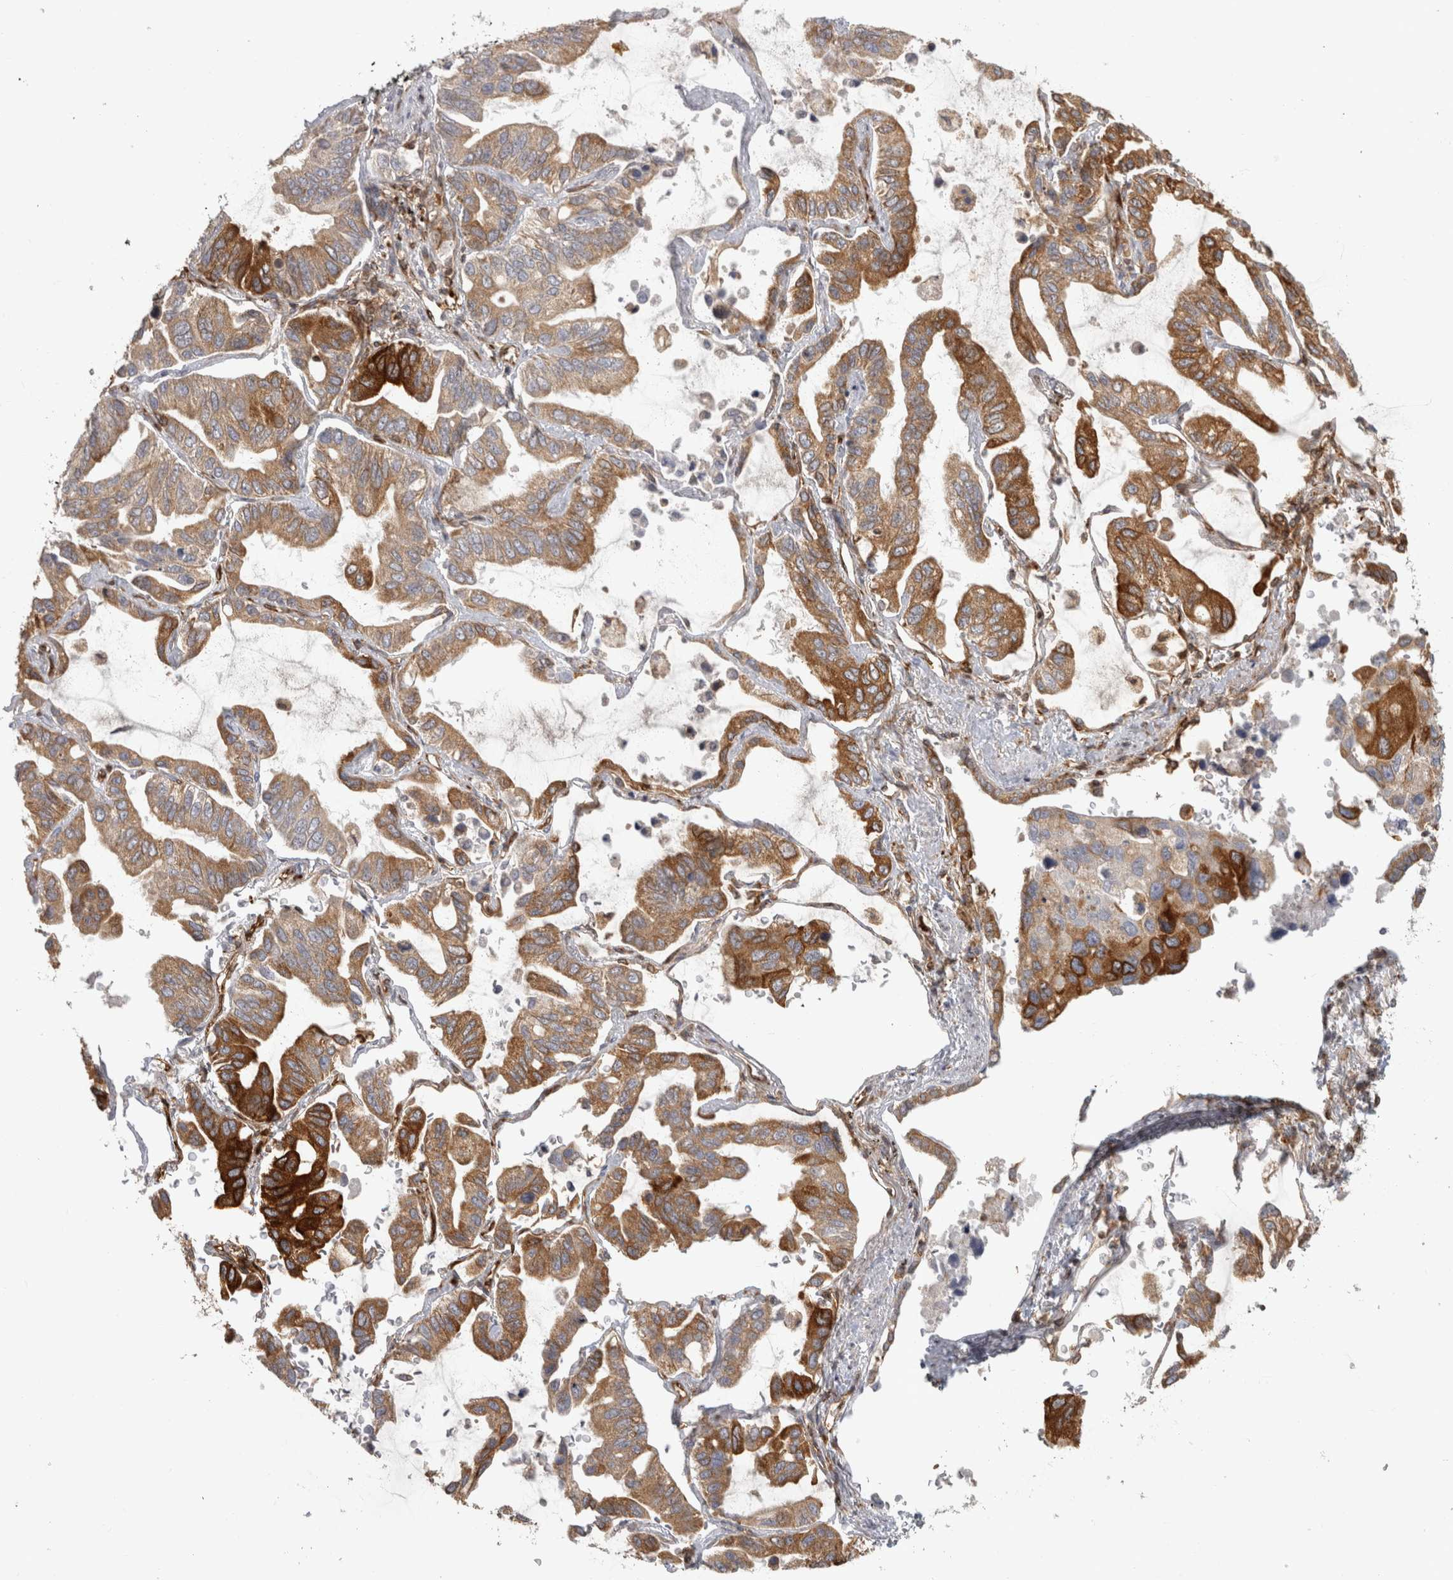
{"staining": {"intensity": "strong", "quantity": ">75%", "location": "cytoplasmic/membranous"}, "tissue": "lung cancer", "cell_type": "Tumor cells", "image_type": "cancer", "snomed": [{"axis": "morphology", "description": "Adenocarcinoma, NOS"}, {"axis": "topography", "description": "Lung"}], "caption": "Lung adenocarcinoma was stained to show a protein in brown. There is high levels of strong cytoplasmic/membranous staining in approximately >75% of tumor cells.", "gene": "HLA-E", "patient": {"sex": "male", "age": 64}}